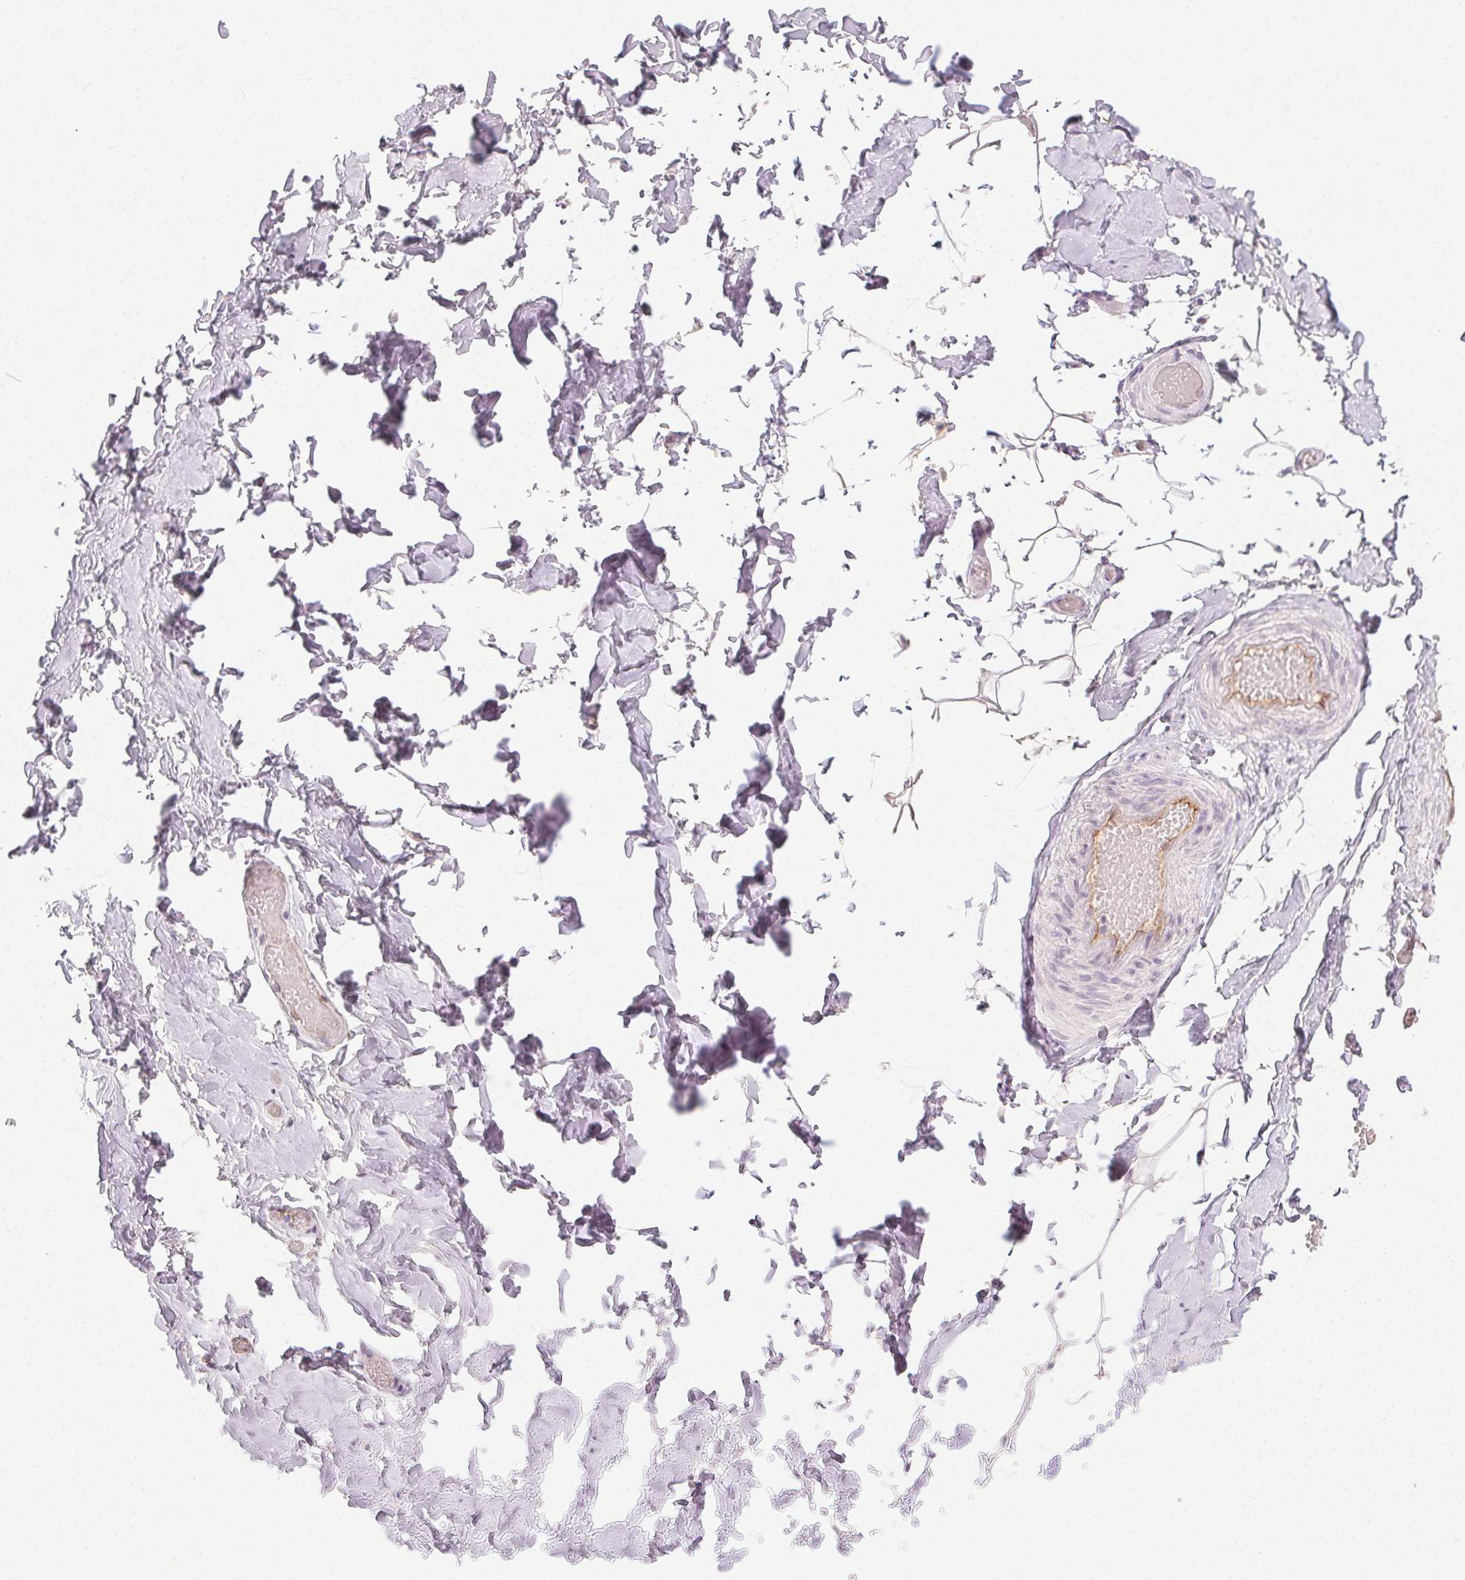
{"staining": {"intensity": "negative", "quantity": "none", "location": "none"}, "tissue": "adipose tissue", "cell_type": "Adipocytes", "image_type": "normal", "snomed": [{"axis": "morphology", "description": "Normal tissue, NOS"}, {"axis": "topography", "description": "Soft tissue"}, {"axis": "topography", "description": "Adipose tissue"}, {"axis": "topography", "description": "Vascular tissue"}, {"axis": "topography", "description": "Peripheral nerve tissue"}], "caption": "IHC of benign human adipose tissue exhibits no positivity in adipocytes.", "gene": "PODXL", "patient": {"sex": "male", "age": 29}}